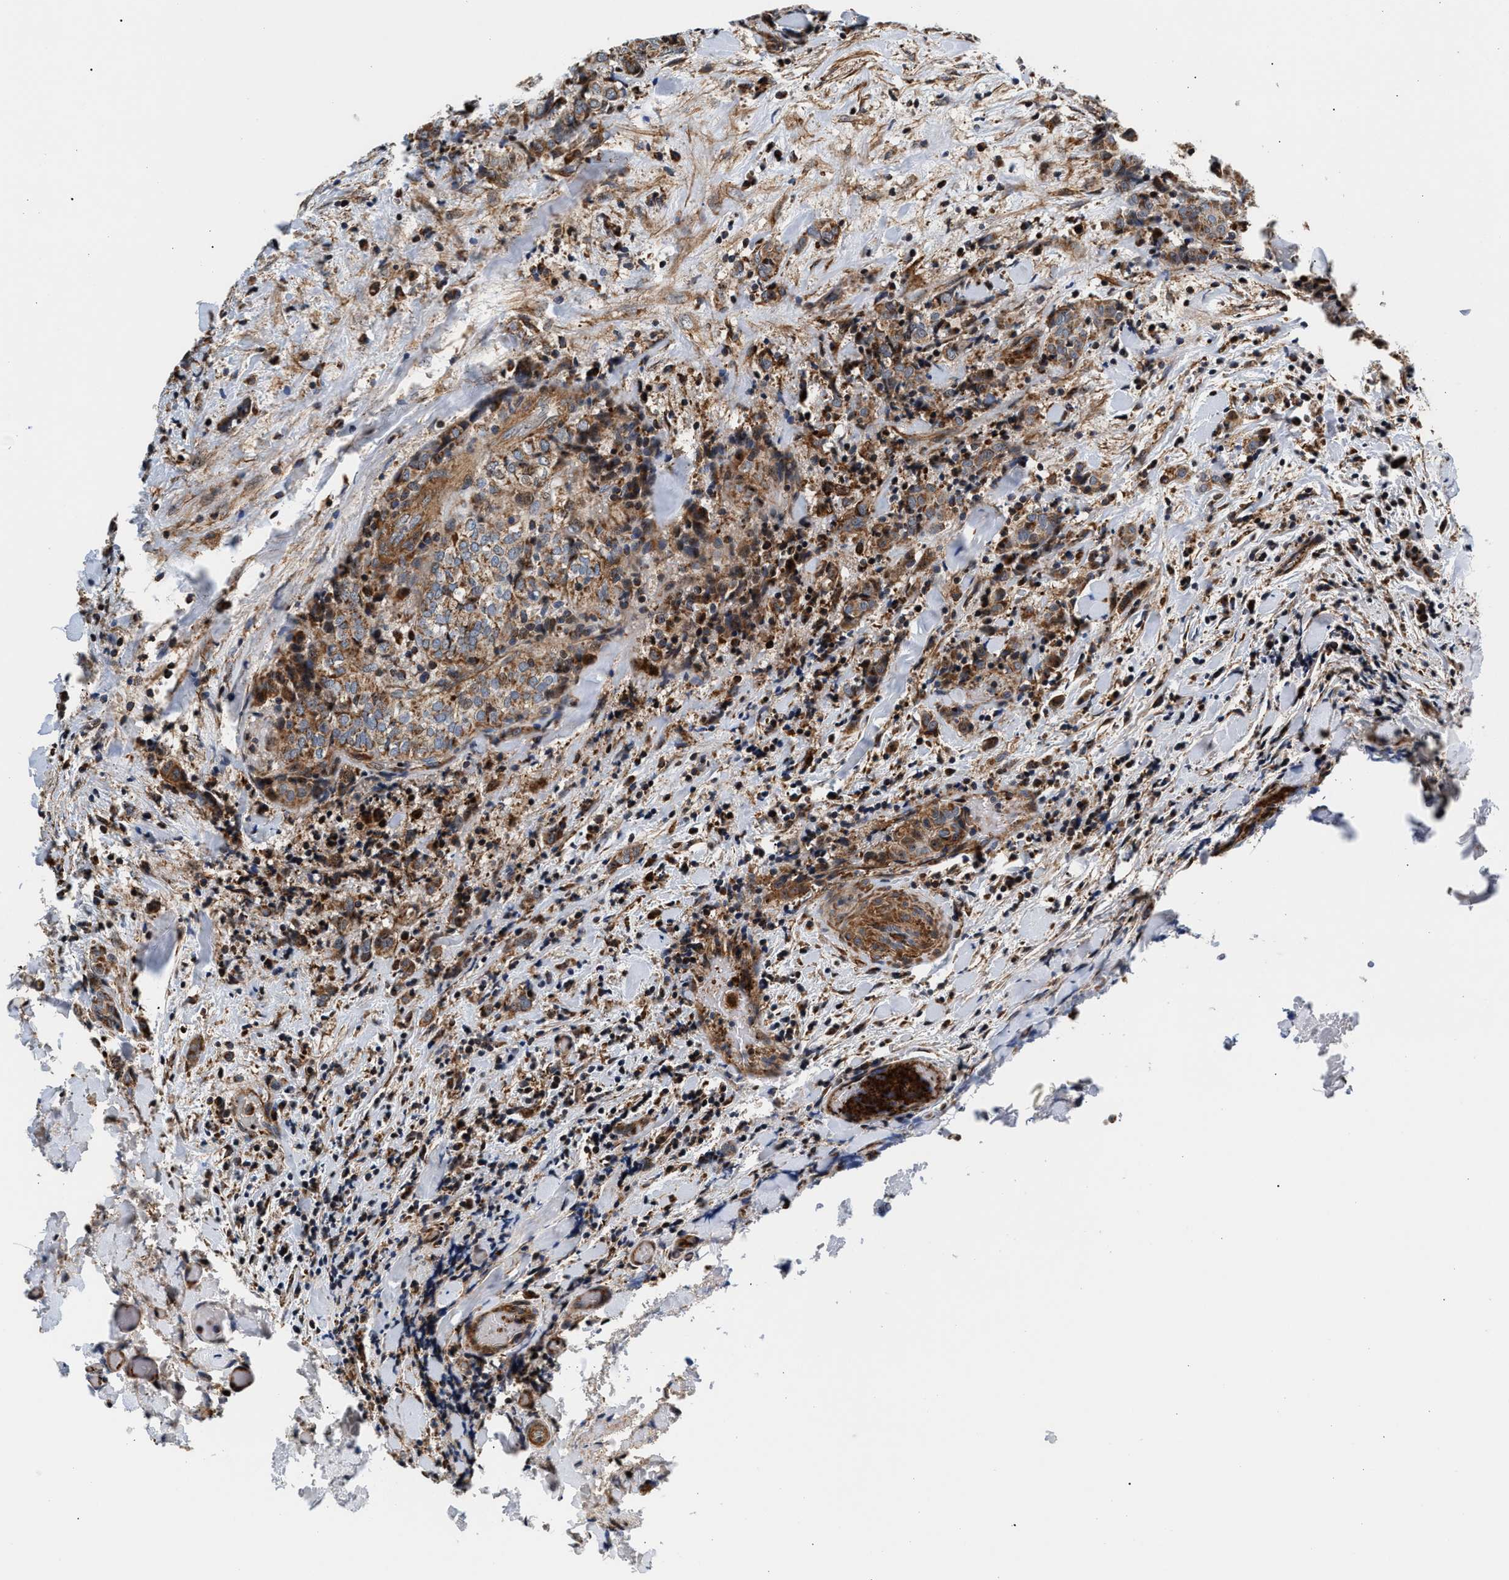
{"staining": {"intensity": "moderate", "quantity": ">75%", "location": "cytoplasmic/membranous"}, "tissue": "thyroid cancer", "cell_type": "Tumor cells", "image_type": "cancer", "snomed": [{"axis": "morphology", "description": "Normal tissue, NOS"}, {"axis": "morphology", "description": "Papillary adenocarcinoma, NOS"}, {"axis": "topography", "description": "Thyroid gland"}], "caption": "Moderate cytoplasmic/membranous positivity for a protein is seen in approximately >75% of tumor cells of papillary adenocarcinoma (thyroid) using IHC.", "gene": "SGK1", "patient": {"sex": "female", "age": 30}}